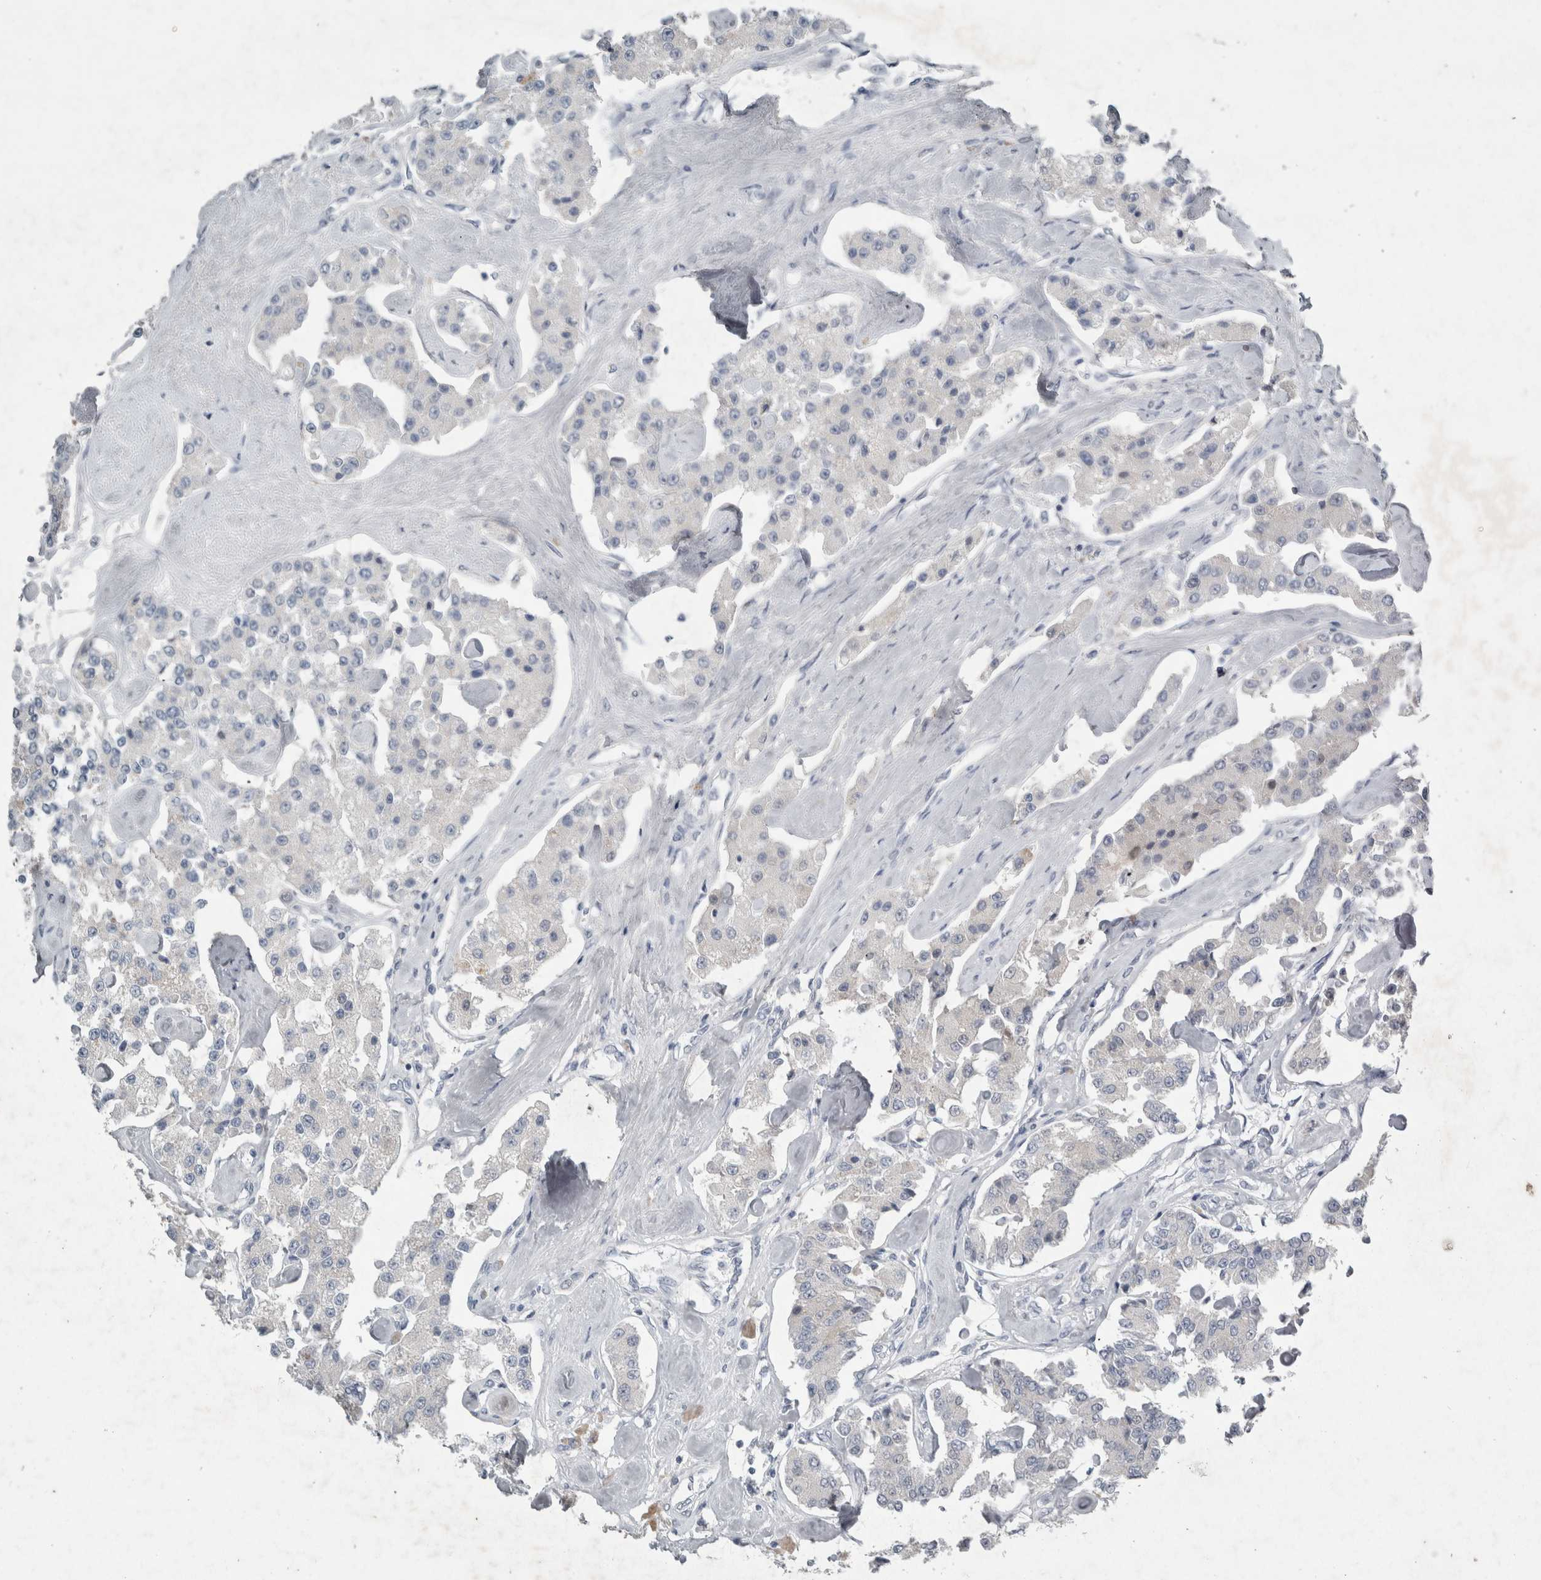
{"staining": {"intensity": "negative", "quantity": "none", "location": "none"}, "tissue": "carcinoid", "cell_type": "Tumor cells", "image_type": "cancer", "snomed": [{"axis": "morphology", "description": "Carcinoid, malignant, NOS"}, {"axis": "topography", "description": "Pancreas"}], "caption": "The immunohistochemistry image has no significant positivity in tumor cells of malignant carcinoid tissue.", "gene": "PDX1", "patient": {"sex": "male", "age": 41}}